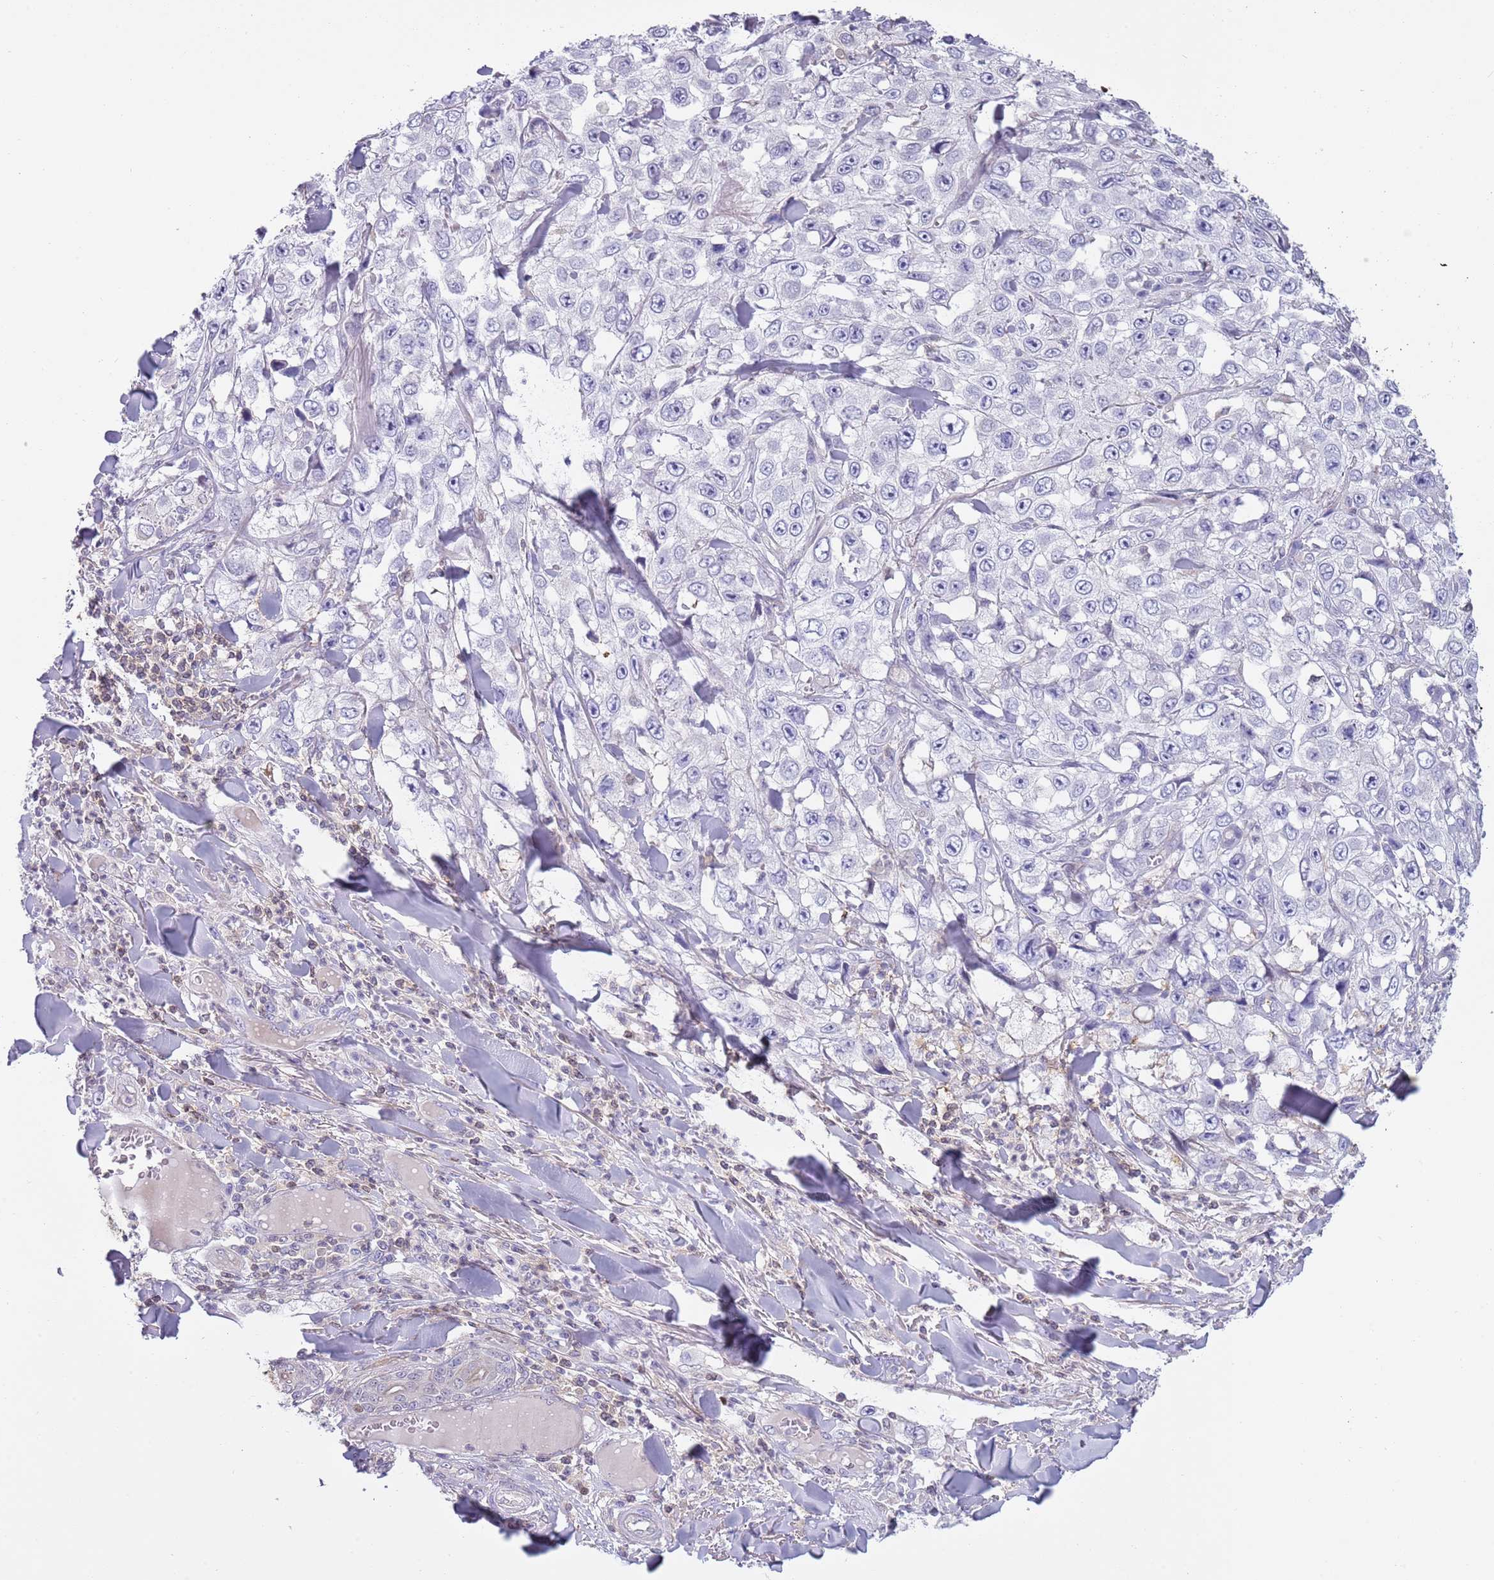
{"staining": {"intensity": "negative", "quantity": "none", "location": "none"}, "tissue": "skin cancer", "cell_type": "Tumor cells", "image_type": "cancer", "snomed": [{"axis": "morphology", "description": "Squamous cell carcinoma, NOS"}, {"axis": "topography", "description": "Skin"}], "caption": "High magnification brightfield microscopy of skin cancer stained with DAB (brown) and counterstained with hematoxylin (blue): tumor cells show no significant staining.", "gene": "NBPF6", "patient": {"sex": "male", "age": 82}}